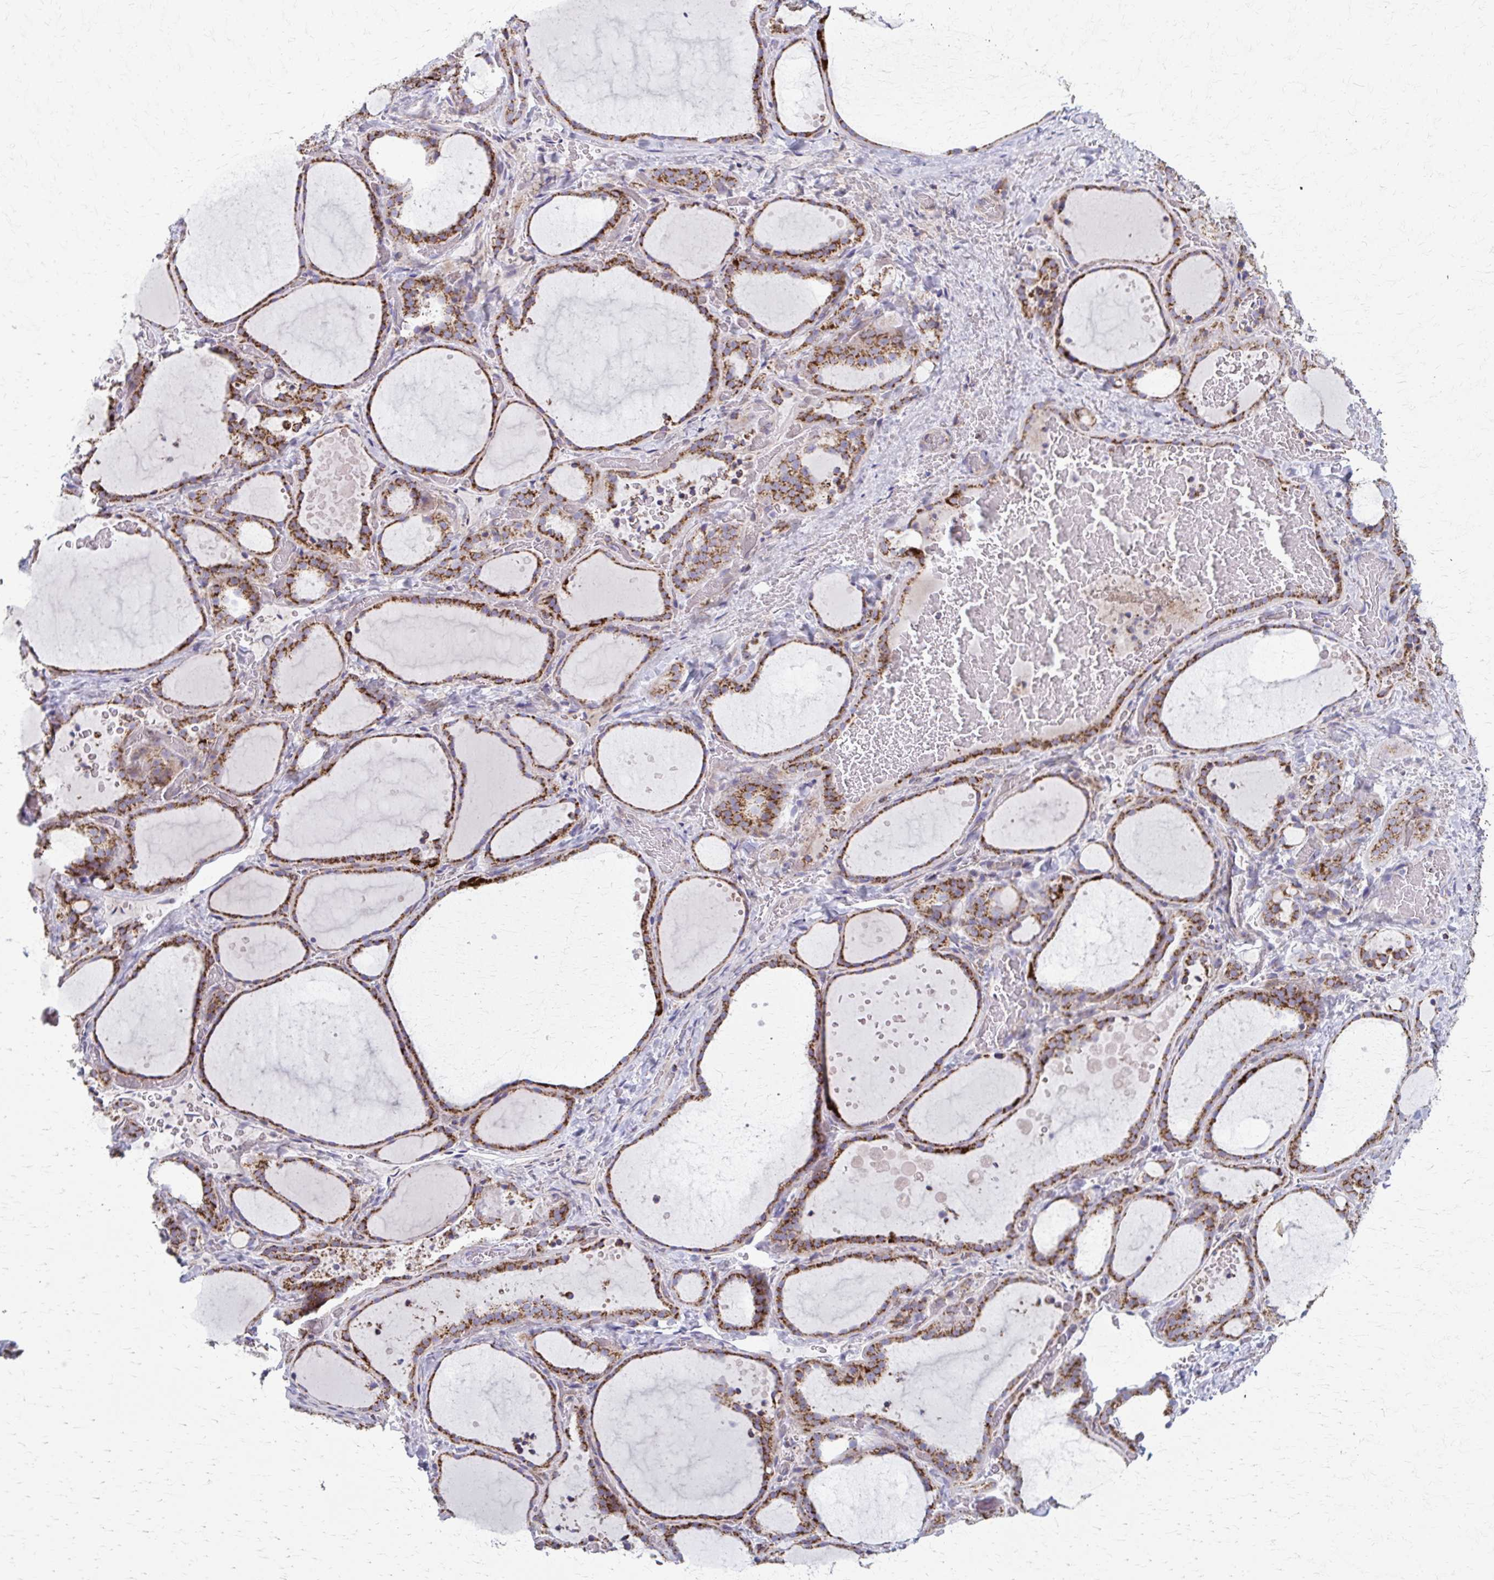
{"staining": {"intensity": "moderate", "quantity": ">75%", "location": "cytoplasmic/membranous"}, "tissue": "thyroid gland", "cell_type": "Glandular cells", "image_type": "normal", "snomed": [{"axis": "morphology", "description": "Normal tissue, NOS"}, {"axis": "topography", "description": "Thyroid gland"}], "caption": "Glandular cells exhibit medium levels of moderate cytoplasmic/membranous expression in about >75% of cells in normal human thyroid gland.", "gene": "TVP23A", "patient": {"sex": "female", "age": 36}}